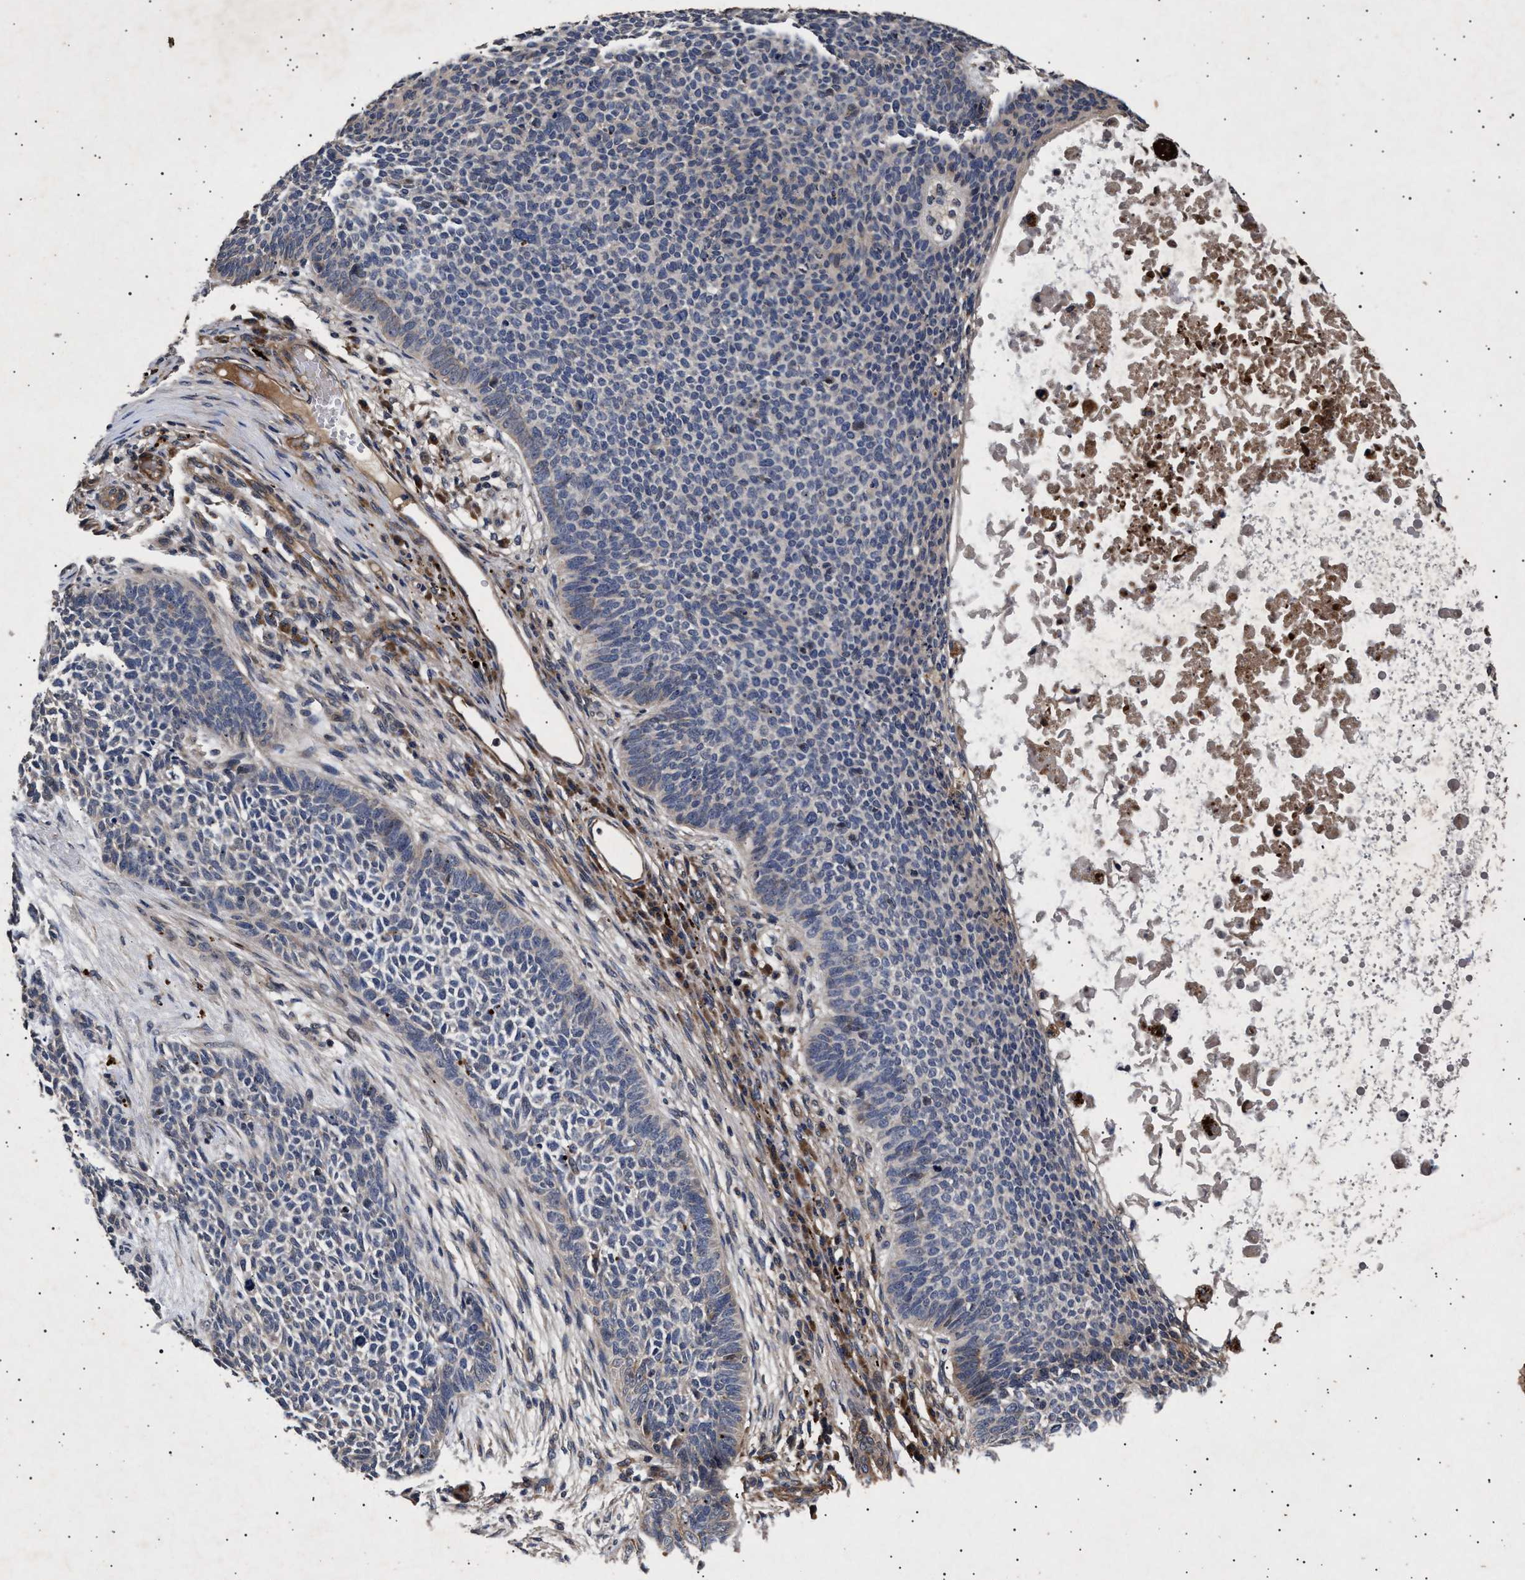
{"staining": {"intensity": "weak", "quantity": "<25%", "location": "cytoplasmic/membranous"}, "tissue": "skin cancer", "cell_type": "Tumor cells", "image_type": "cancer", "snomed": [{"axis": "morphology", "description": "Basal cell carcinoma"}, {"axis": "topography", "description": "Skin"}], "caption": "Immunohistochemical staining of skin cancer (basal cell carcinoma) demonstrates no significant expression in tumor cells.", "gene": "ITGB5", "patient": {"sex": "female", "age": 84}}